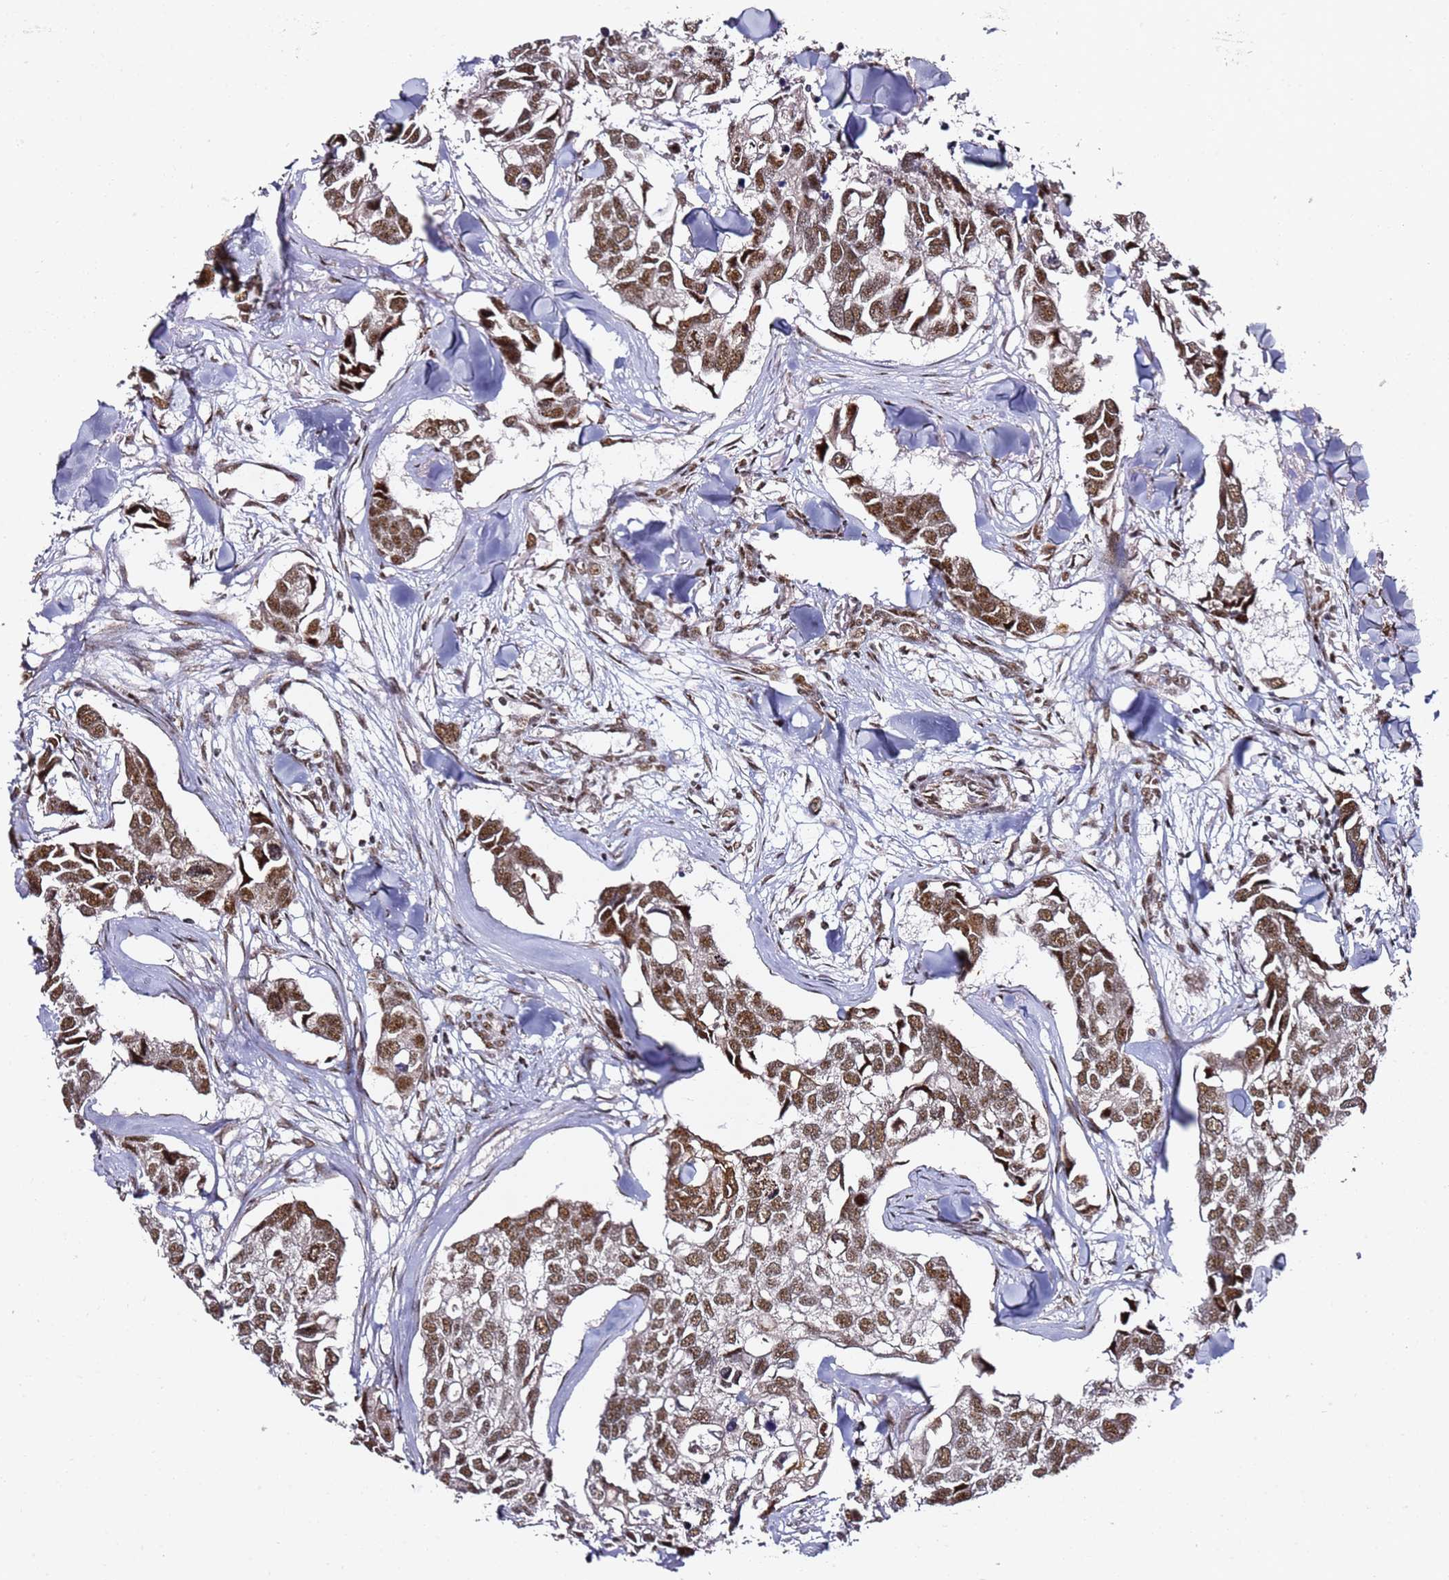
{"staining": {"intensity": "moderate", "quantity": ">75%", "location": "nuclear"}, "tissue": "breast cancer", "cell_type": "Tumor cells", "image_type": "cancer", "snomed": [{"axis": "morphology", "description": "Duct carcinoma"}, {"axis": "topography", "description": "Breast"}], "caption": "The photomicrograph shows staining of breast cancer, revealing moderate nuclear protein expression (brown color) within tumor cells. The protein of interest is stained brown, and the nuclei are stained in blue (DAB (3,3'-diaminobenzidine) IHC with brightfield microscopy, high magnification).", "gene": "TP53AIP1", "patient": {"sex": "female", "age": 83}}